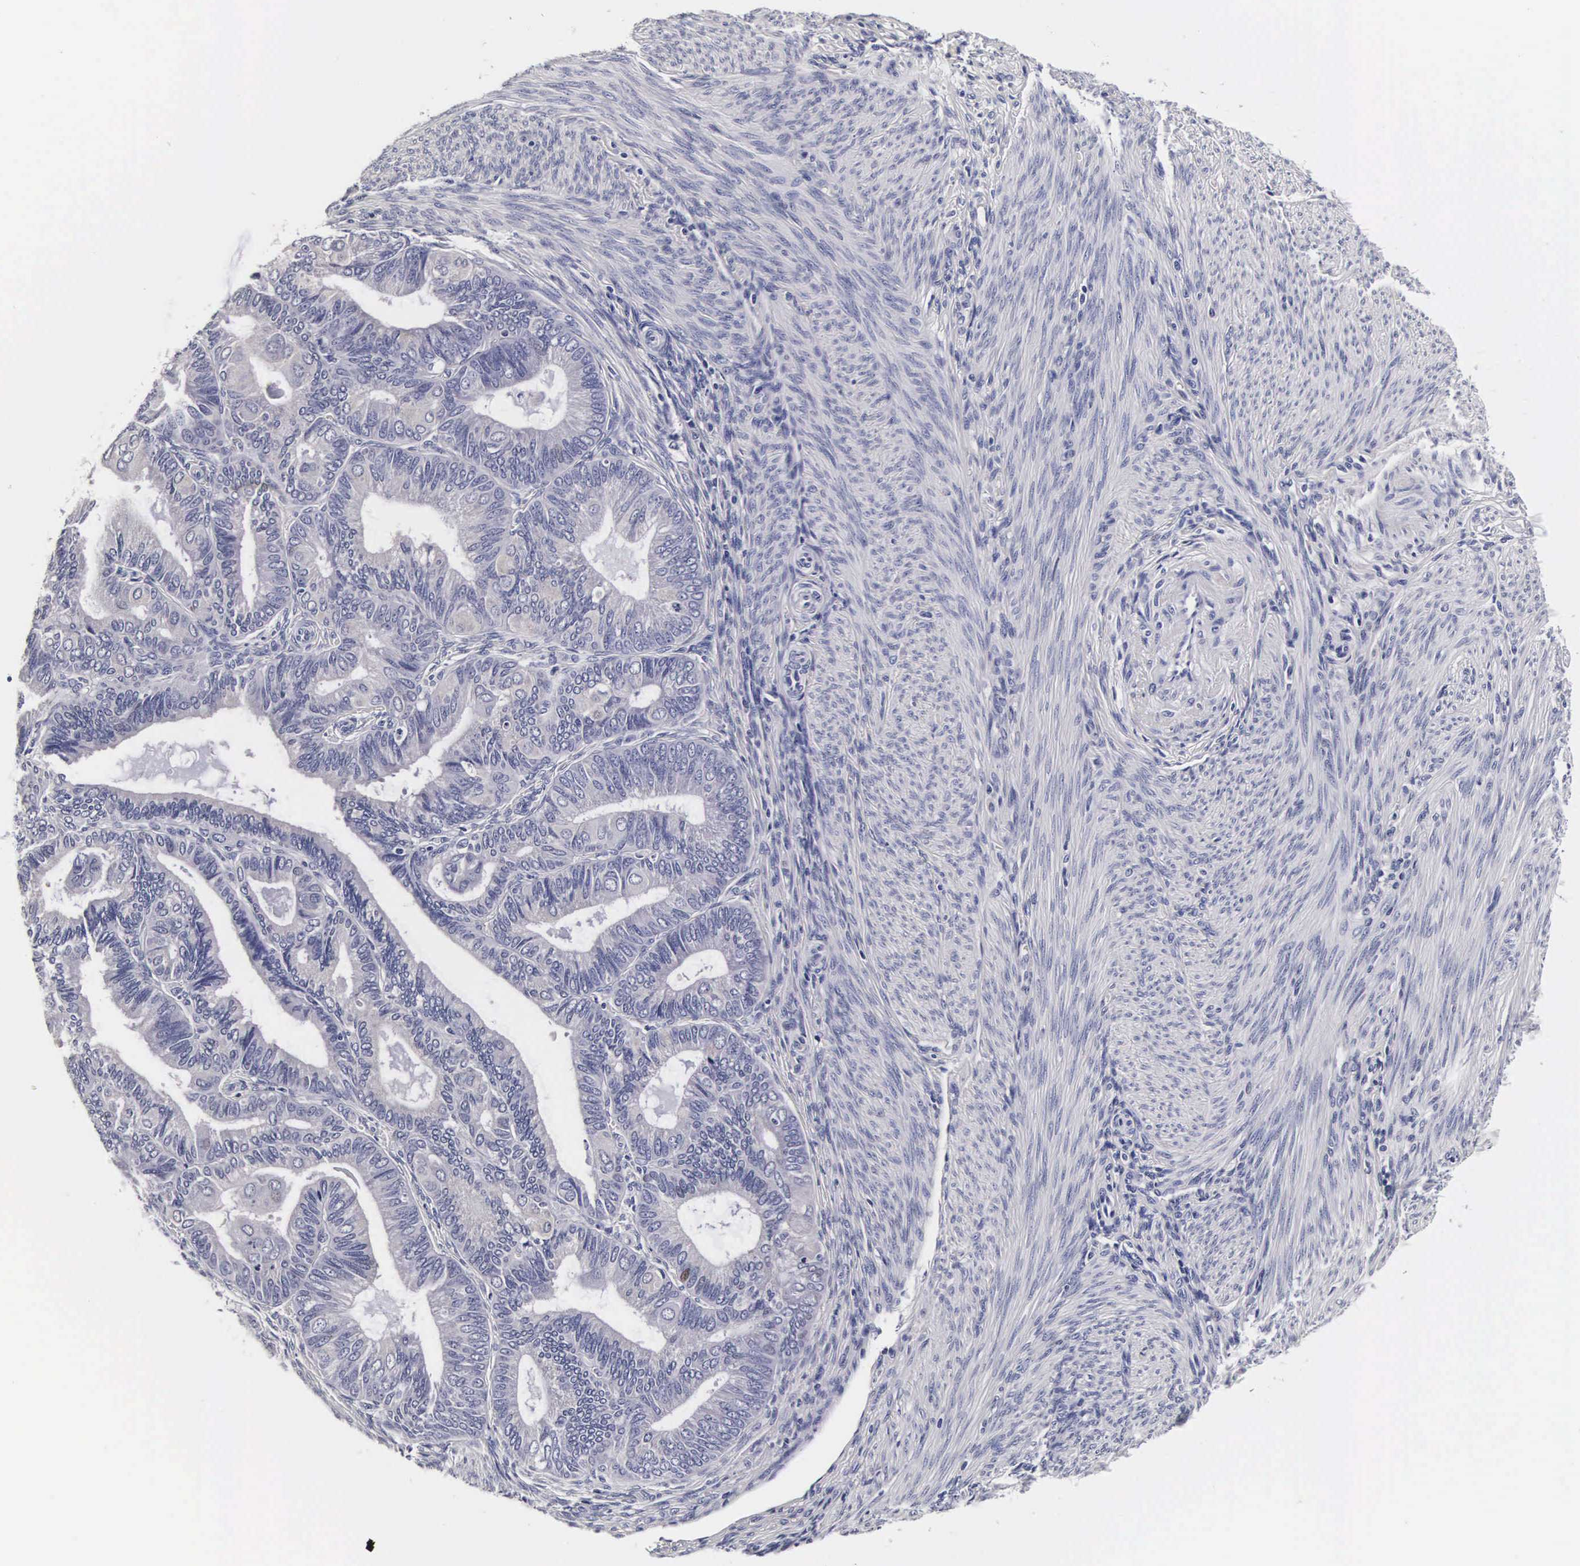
{"staining": {"intensity": "negative", "quantity": "none", "location": "none"}, "tissue": "endometrial cancer", "cell_type": "Tumor cells", "image_type": "cancer", "snomed": [{"axis": "morphology", "description": "Adenocarcinoma, NOS"}, {"axis": "topography", "description": "Endometrium"}], "caption": "Tumor cells are negative for brown protein staining in adenocarcinoma (endometrial).", "gene": "RNASE6", "patient": {"sex": "female", "age": 63}}